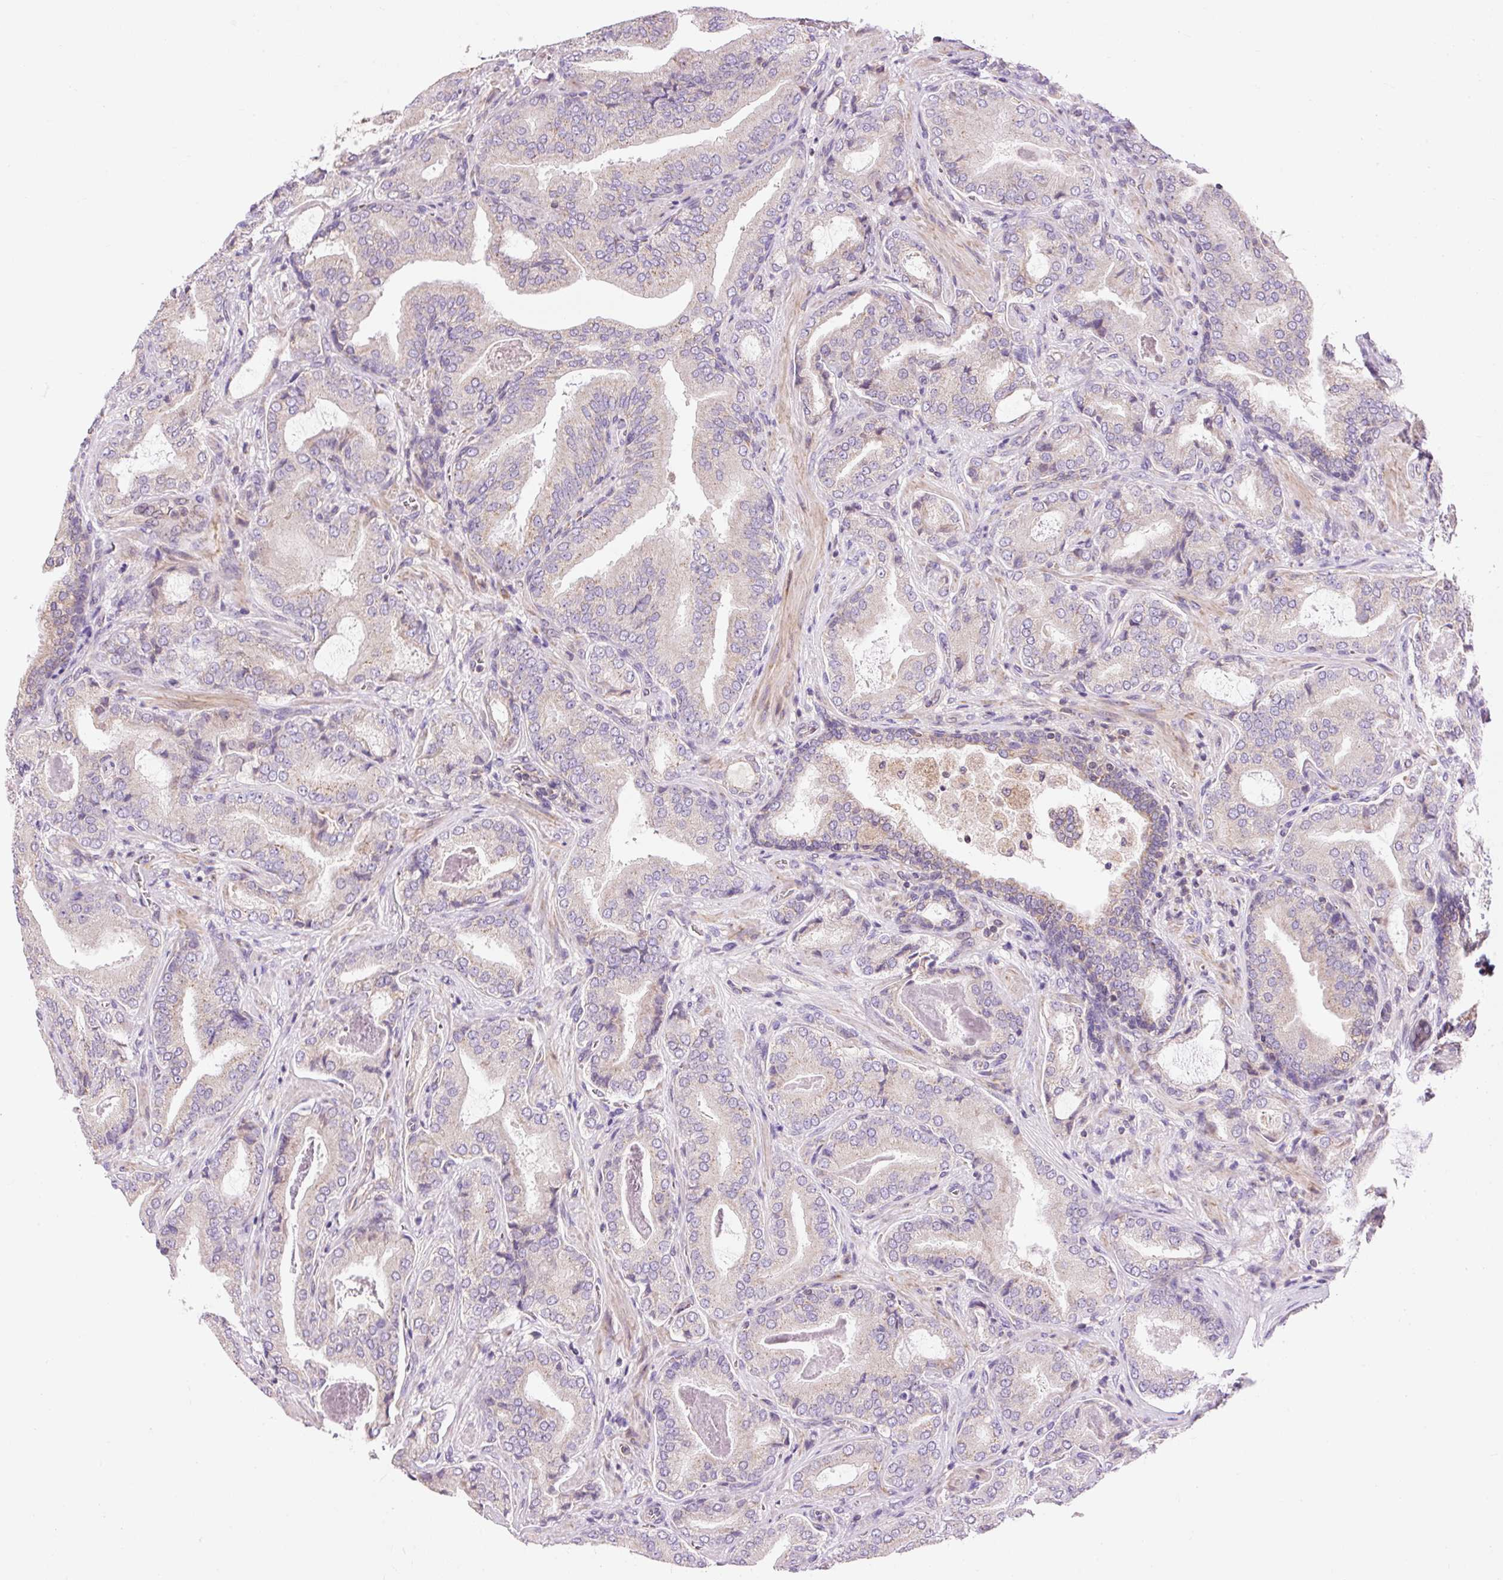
{"staining": {"intensity": "negative", "quantity": "none", "location": "none"}, "tissue": "prostate cancer", "cell_type": "Tumor cells", "image_type": "cancer", "snomed": [{"axis": "morphology", "description": "Adenocarcinoma, High grade"}, {"axis": "topography", "description": "Prostate"}], "caption": "Tumor cells show no significant protein positivity in prostate high-grade adenocarcinoma.", "gene": "IMMT", "patient": {"sex": "male", "age": 68}}